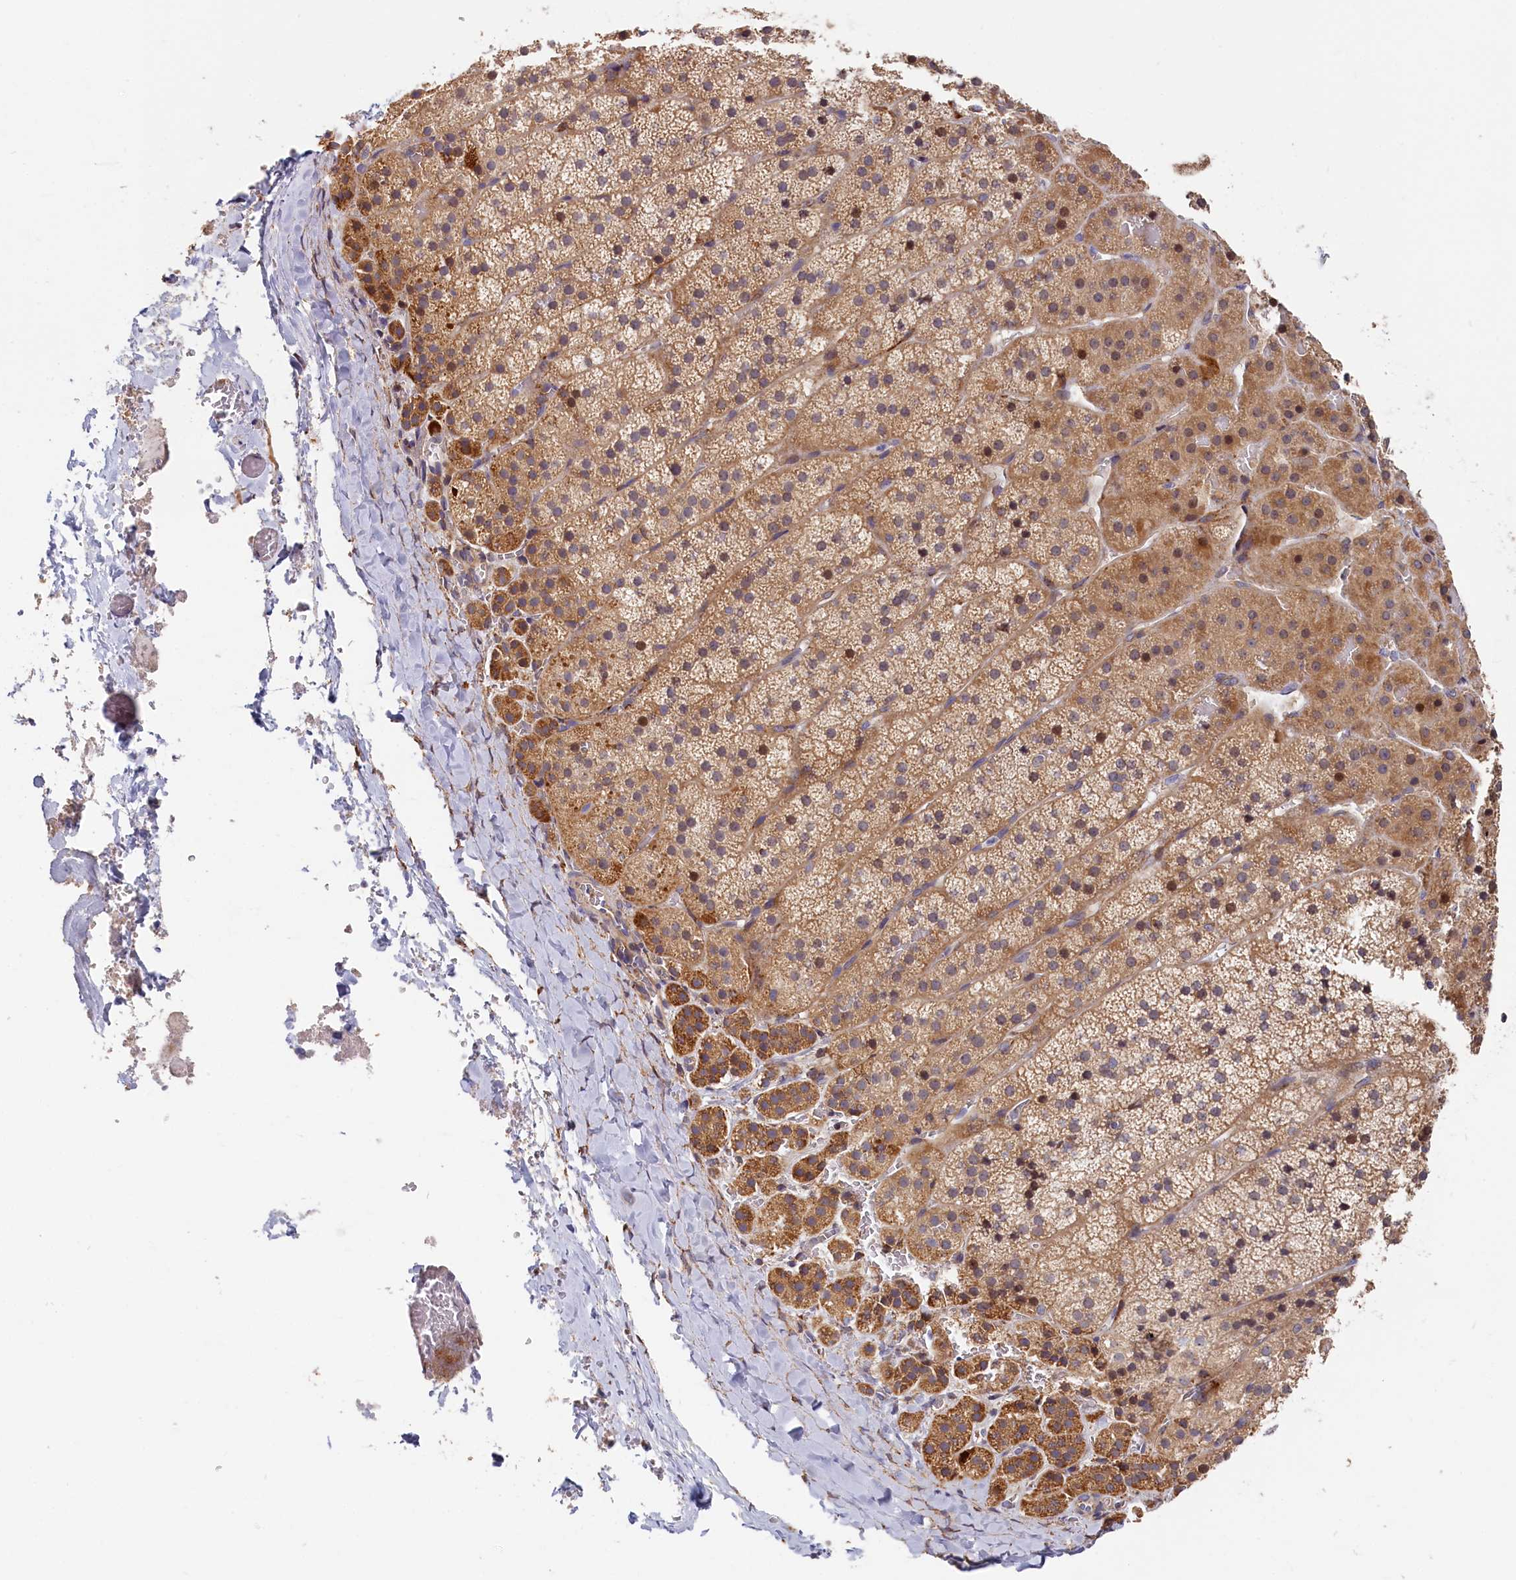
{"staining": {"intensity": "moderate", "quantity": "25%-75%", "location": "cytoplasmic/membranous,nuclear"}, "tissue": "adrenal gland", "cell_type": "Glandular cells", "image_type": "normal", "snomed": [{"axis": "morphology", "description": "Normal tissue, NOS"}, {"axis": "topography", "description": "Adrenal gland"}], "caption": "Moderate cytoplasmic/membranous,nuclear protein staining is appreciated in approximately 25%-75% of glandular cells in adrenal gland.", "gene": "CEP44", "patient": {"sex": "female", "age": 44}}